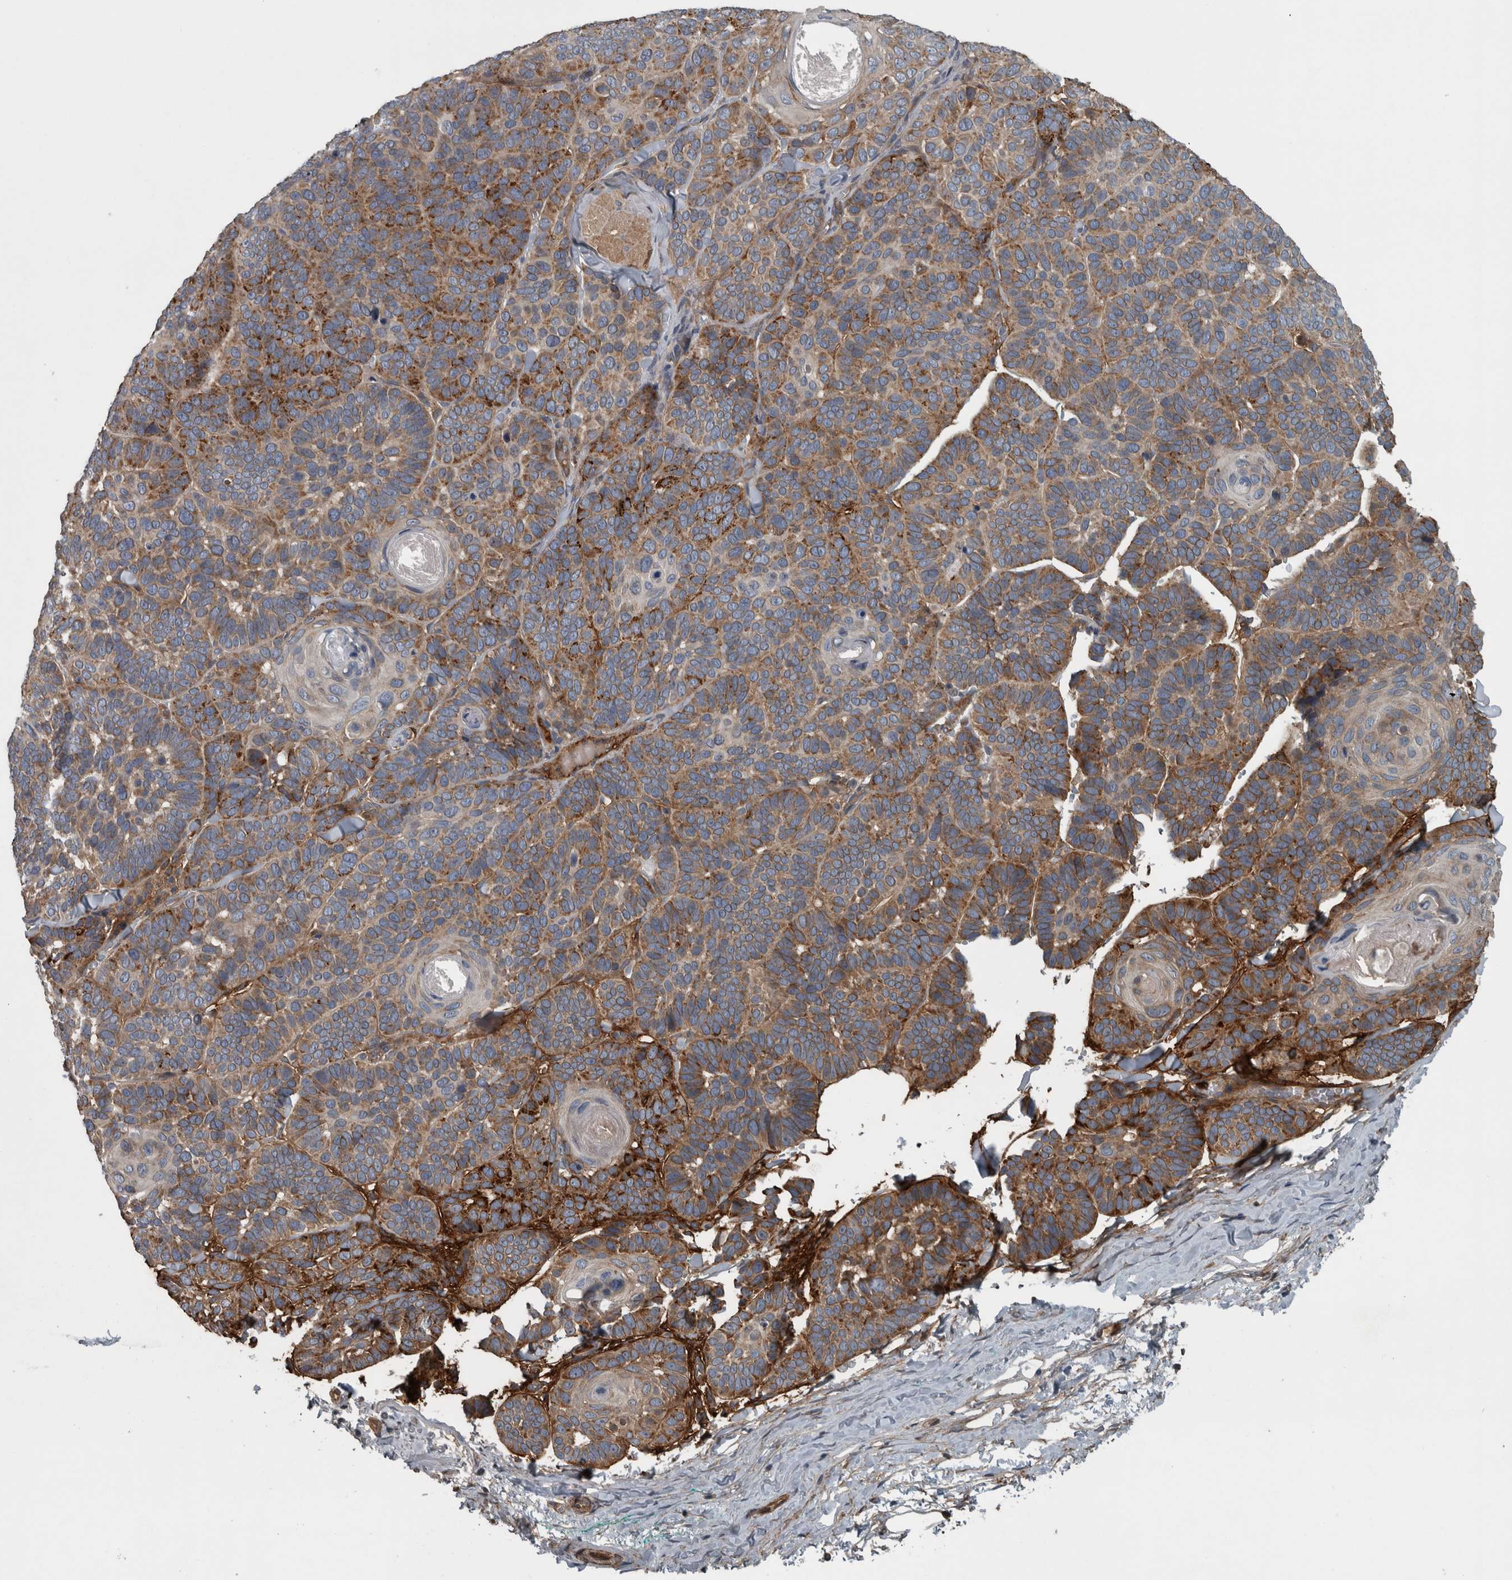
{"staining": {"intensity": "moderate", "quantity": "25%-75%", "location": "cytoplasmic/membranous"}, "tissue": "skin cancer", "cell_type": "Tumor cells", "image_type": "cancer", "snomed": [{"axis": "morphology", "description": "Basal cell carcinoma"}, {"axis": "topography", "description": "Skin"}], "caption": "High-power microscopy captured an IHC photomicrograph of skin basal cell carcinoma, revealing moderate cytoplasmic/membranous staining in approximately 25%-75% of tumor cells.", "gene": "EXOC8", "patient": {"sex": "male", "age": 62}}